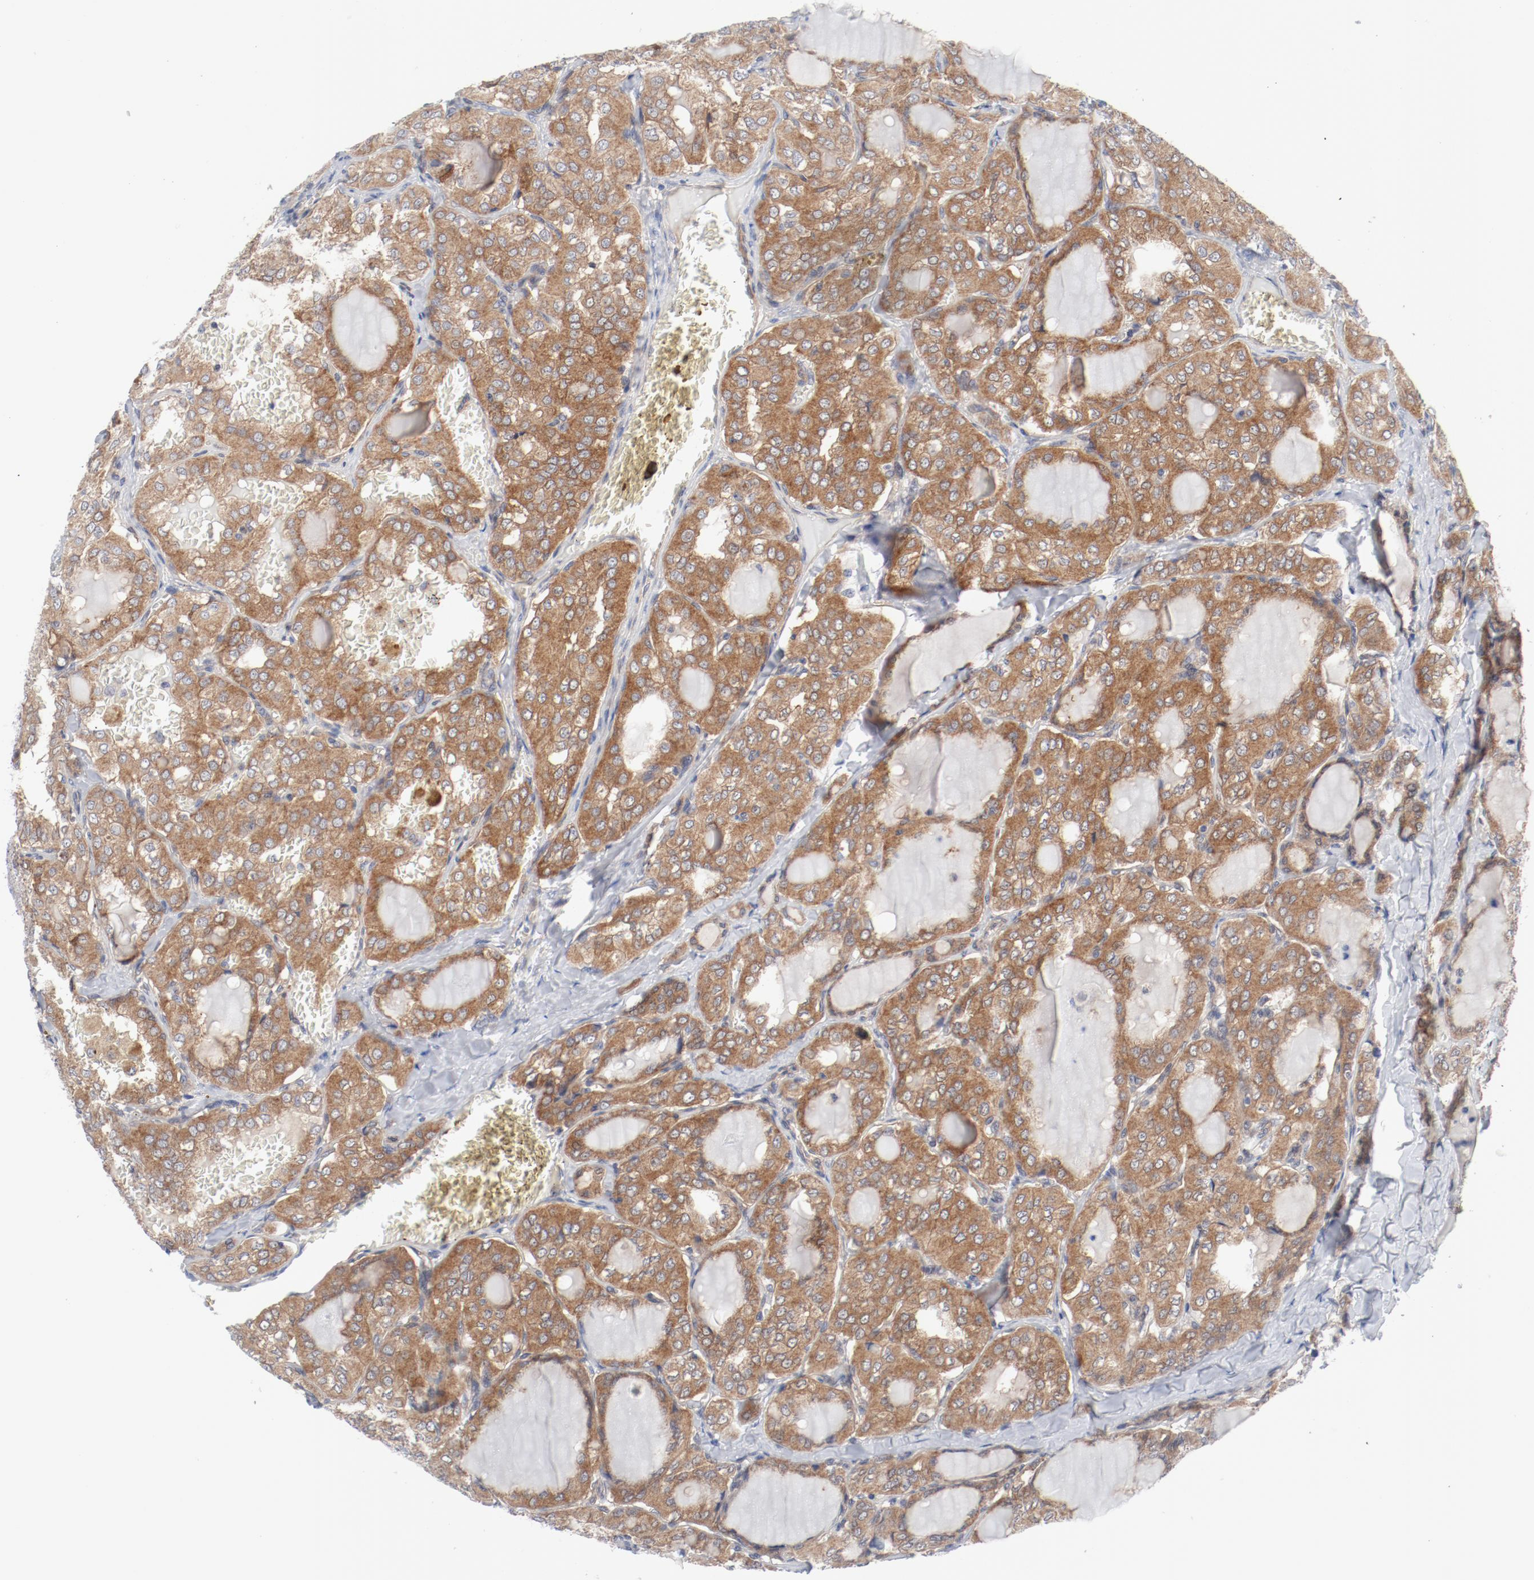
{"staining": {"intensity": "strong", "quantity": ">75%", "location": "cytoplasmic/membranous"}, "tissue": "thyroid cancer", "cell_type": "Tumor cells", "image_type": "cancer", "snomed": [{"axis": "morphology", "description": "Papillary adenocarcinoma, NOS"}, {"axis": "topography", "description": "Thyroid gland"}], "caption": "Papillary adenocarcinoma (thyroid) stained with a protein marker exhibits strong staining in tumor cells.", "gene": "BAD", "patient": {"sex": "male", "age": 20}}